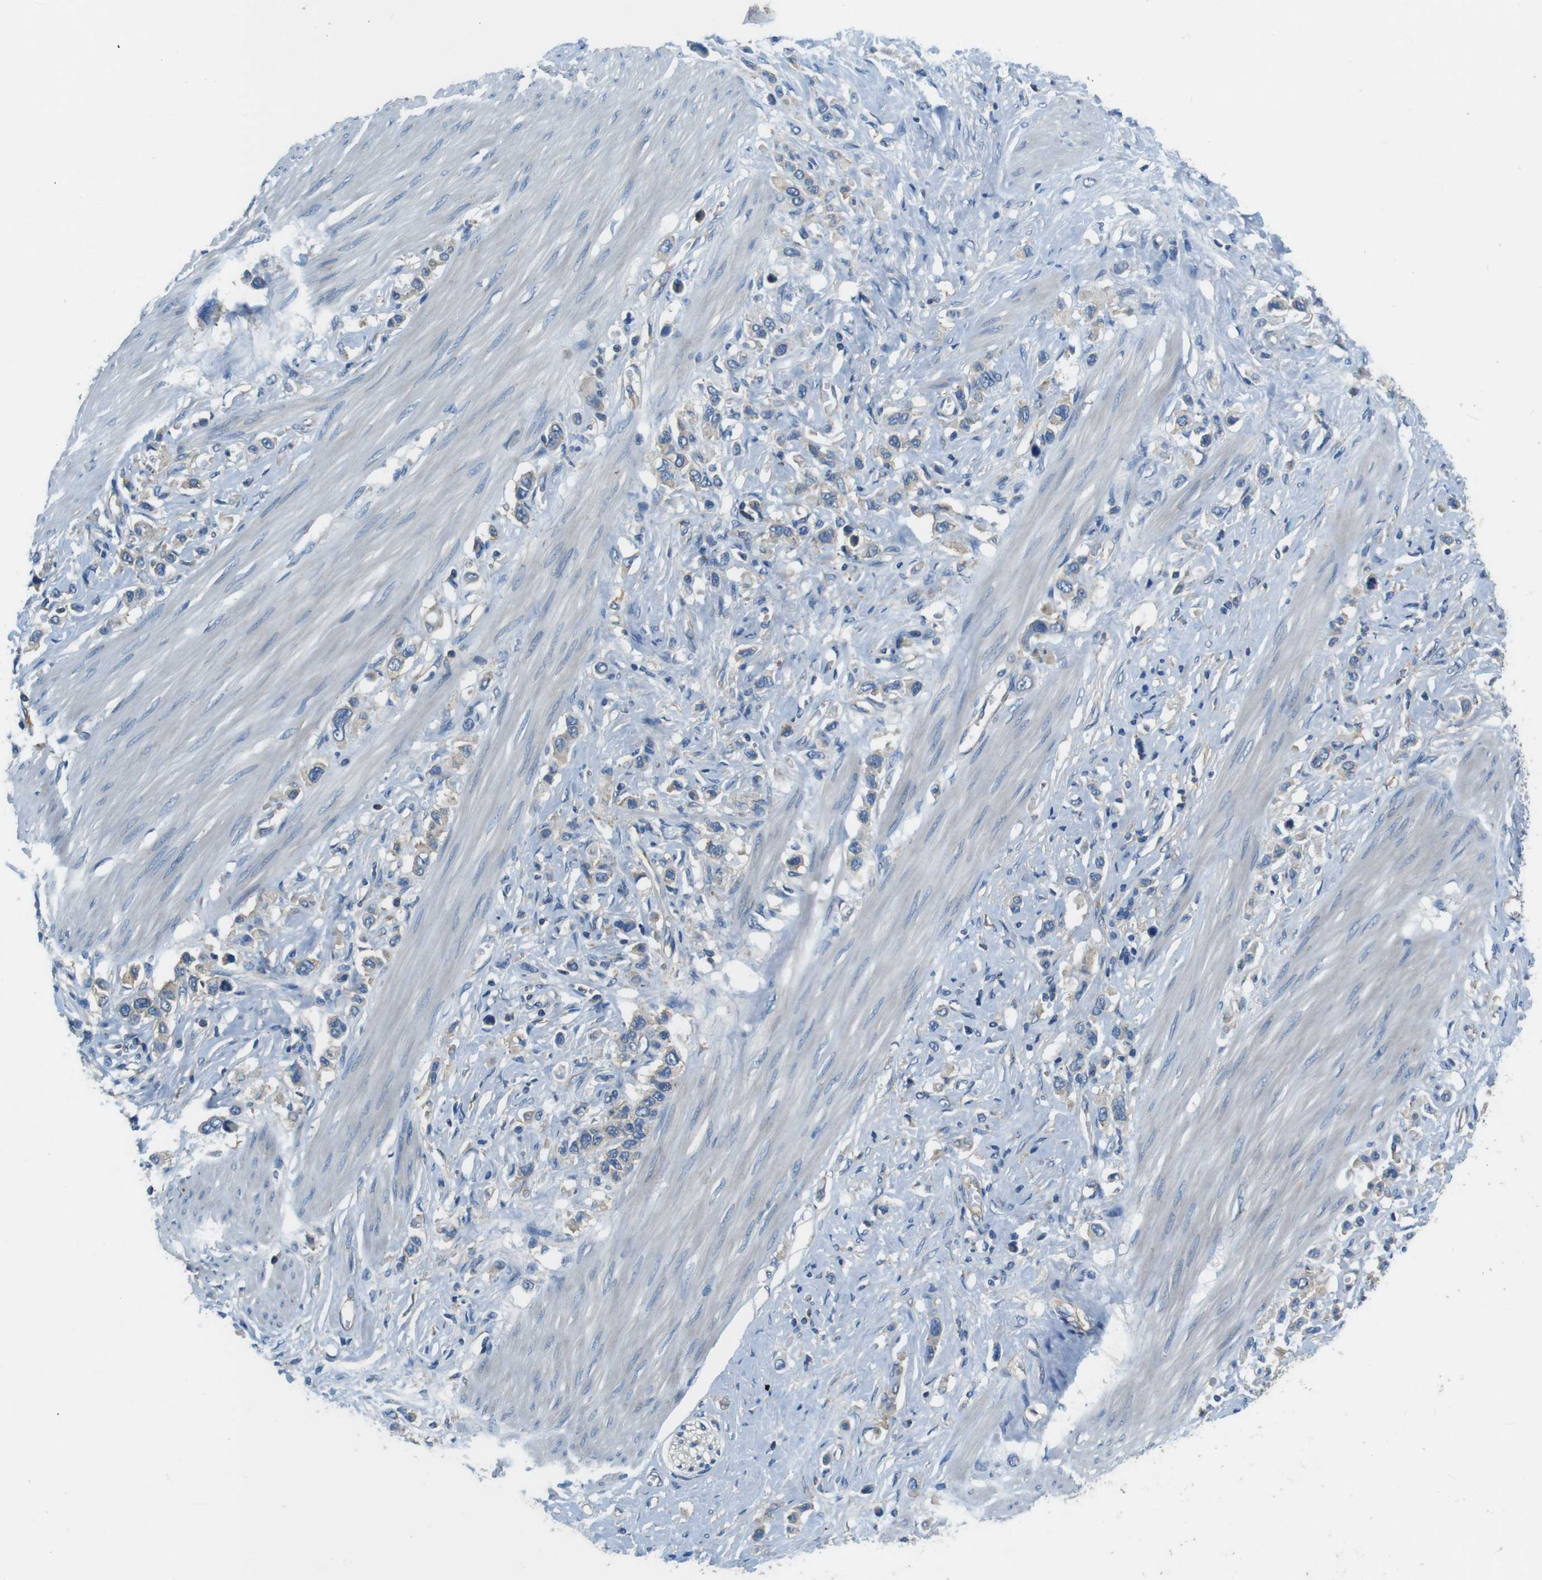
{"staining": {"intensity": "weak", "quantity": "25%-75%", "location": "cytoplasmic/membranous"}, "tissue": "stomach cancer", "cell_type": "Tumor cells", "image_type": "cancer", "snomed": [{"axis": "morphology", "description": "Adenocarcinoma, NOS"}, {"axis": "topography", "description": "Stomach"}], "caption": "DAB immunohistochemical staining of stomach adenocarcinoma reveals weak cytoplasmic/membranous protein expression in approximately 25%-75% of tumor cells.", "gene": "DENND4C", "patient": {"sex": "female", "age": 65}}